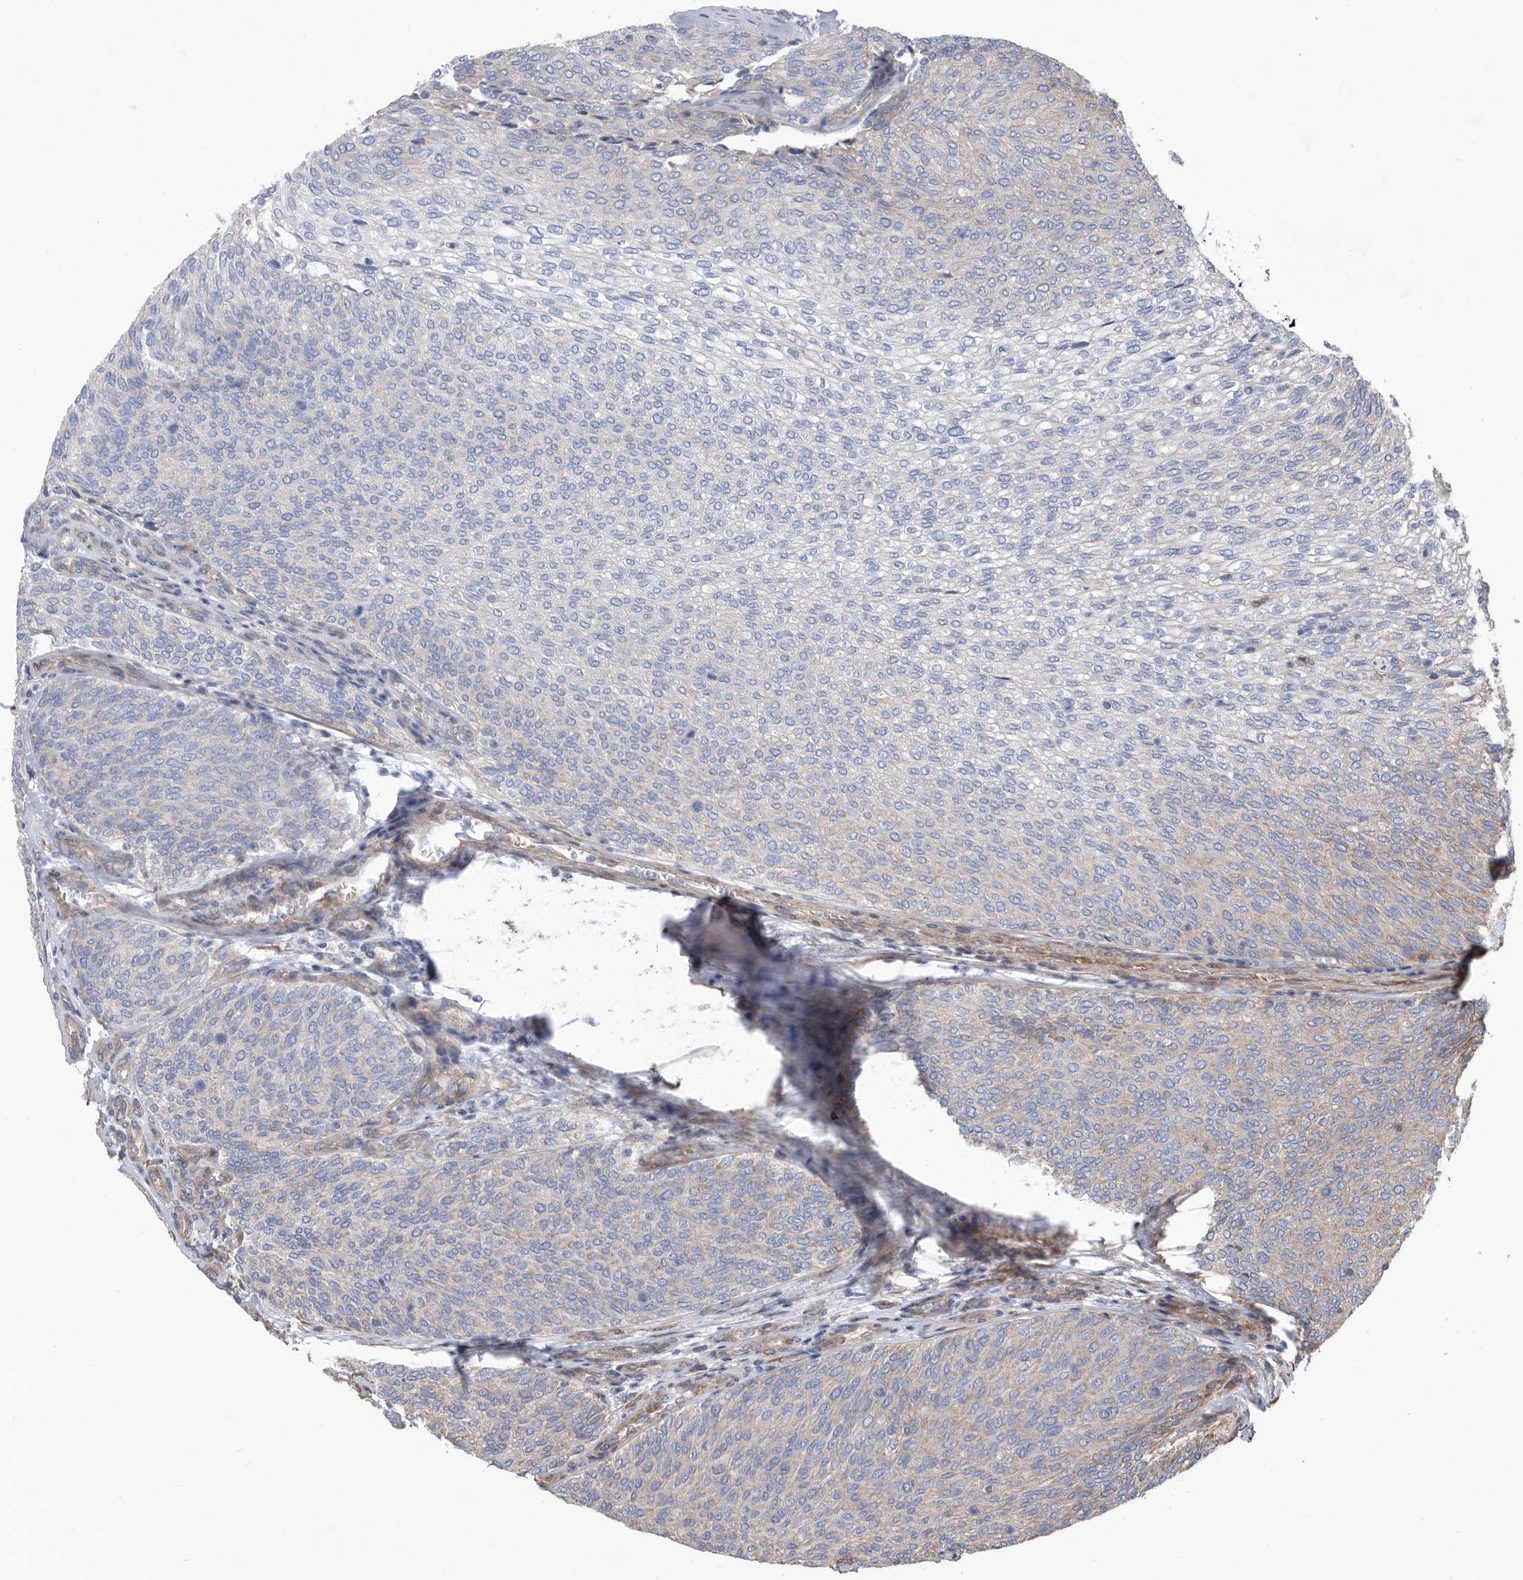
{"staining": {"intensity": "negative", "quantity": "none", "location": "none"}, "tissue": "urothelial cancer", "cell_type": "Tumor cells", "image_type": "cancer", "snomed": [{"axis": "morphology", "description": "Urothelial carcinoma, Low grade"}, {"axis": "topography", "description": "Urinary bladder"}], "caption": "Immunohistochemical staining of urothelial cancer demonstrates no significant expression in tumor cells.", "gene": "ATP13A3", "patient": {"sex": "female", "age": 79}}